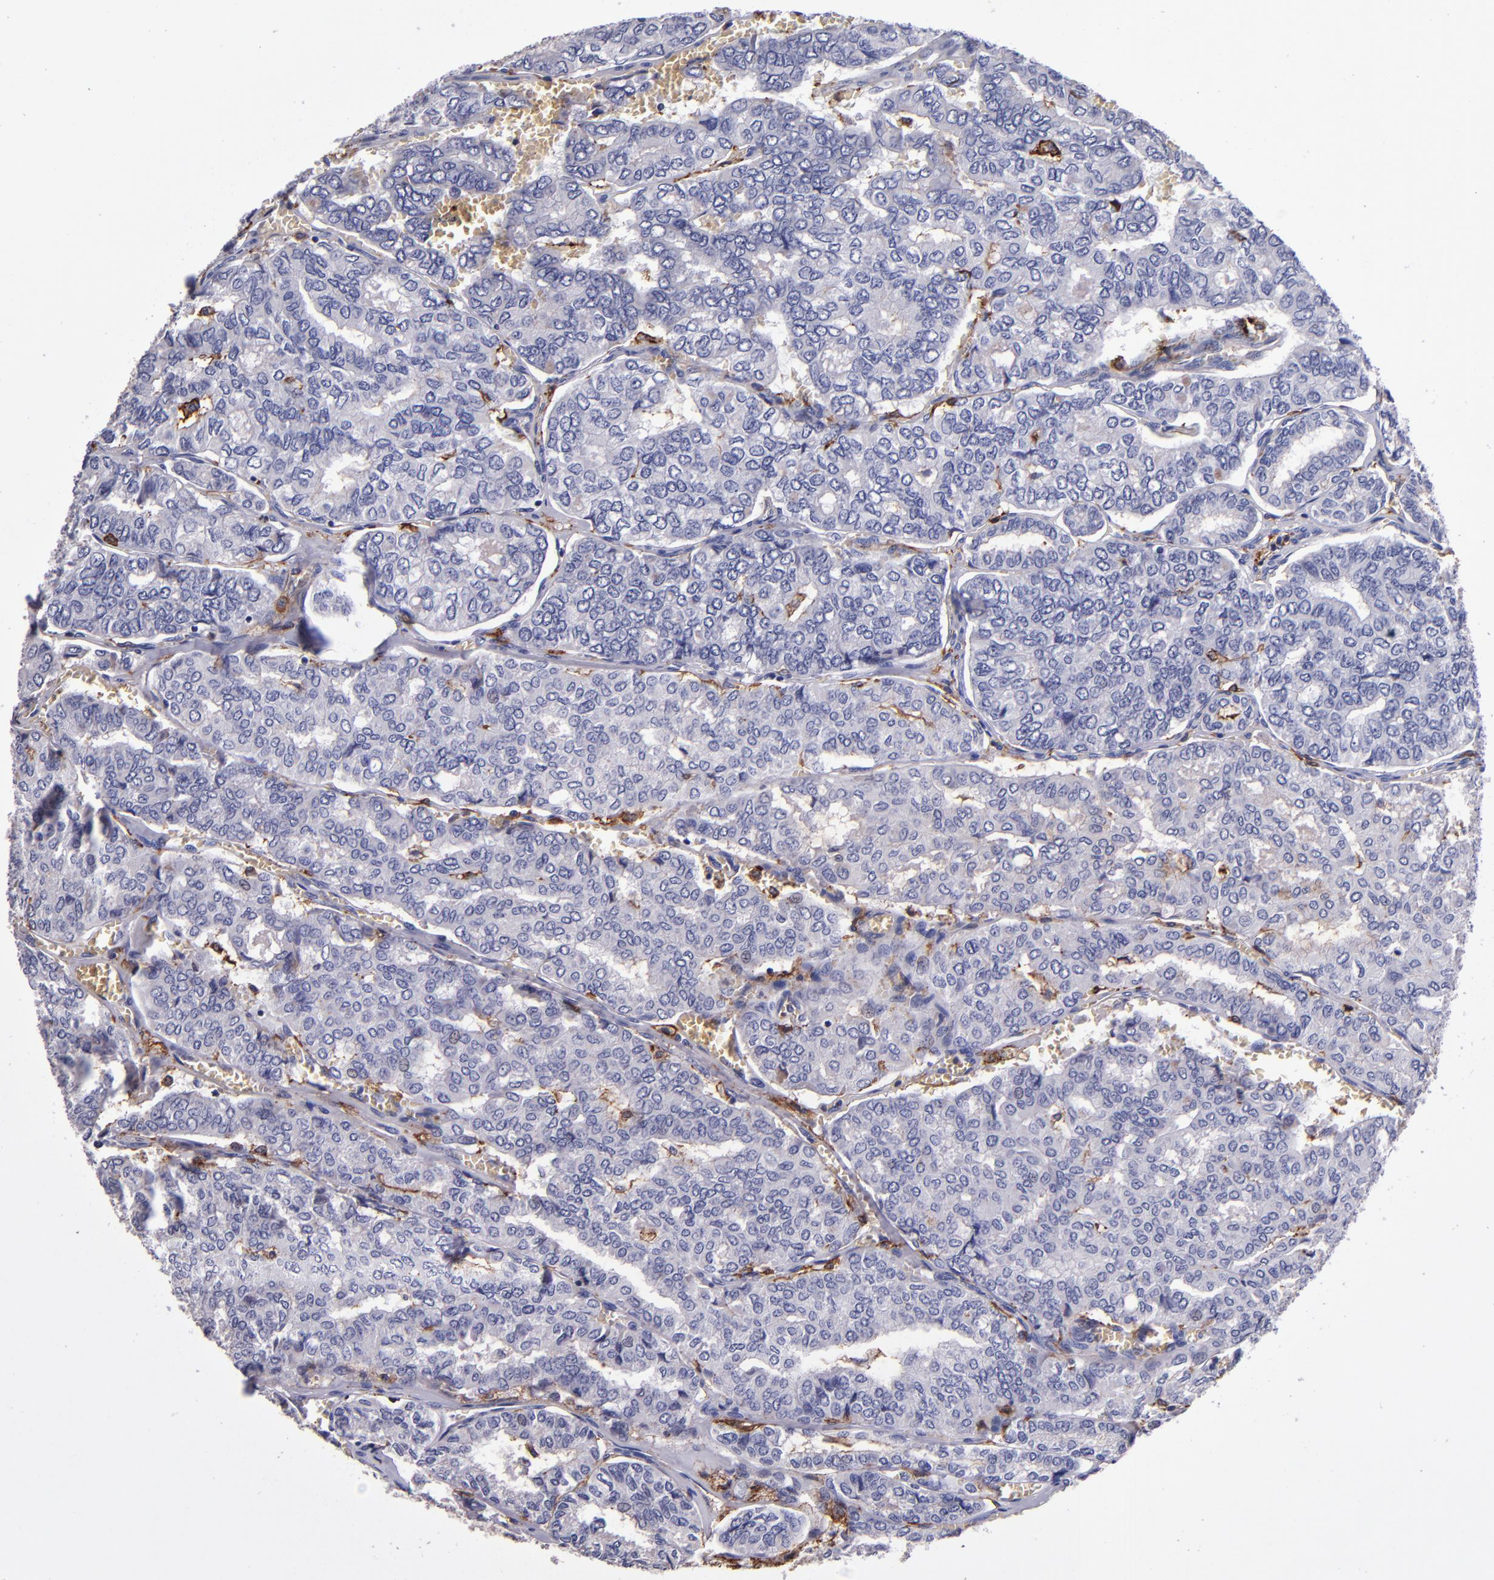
{"staining": {"intensity": "weak", "quantity": "<25%", "location": "cytoplasmic/membranous"}, "tissue": "thyroid cancer", "cell_type": "Tumor cells", "image_type": "cancer", "snomed": [{"axis": "morphology", "description": "Papillary adenocarcinoma, NOS"}, {"axis": "topography", "description": "Thyroid gland"}], "caption": "The image exhibits no significant expression in tumor cells of thyroid papillary adenocarcinoma.", "gene": "SIRPA", "patient": {"sex": "female", "age": 35}}